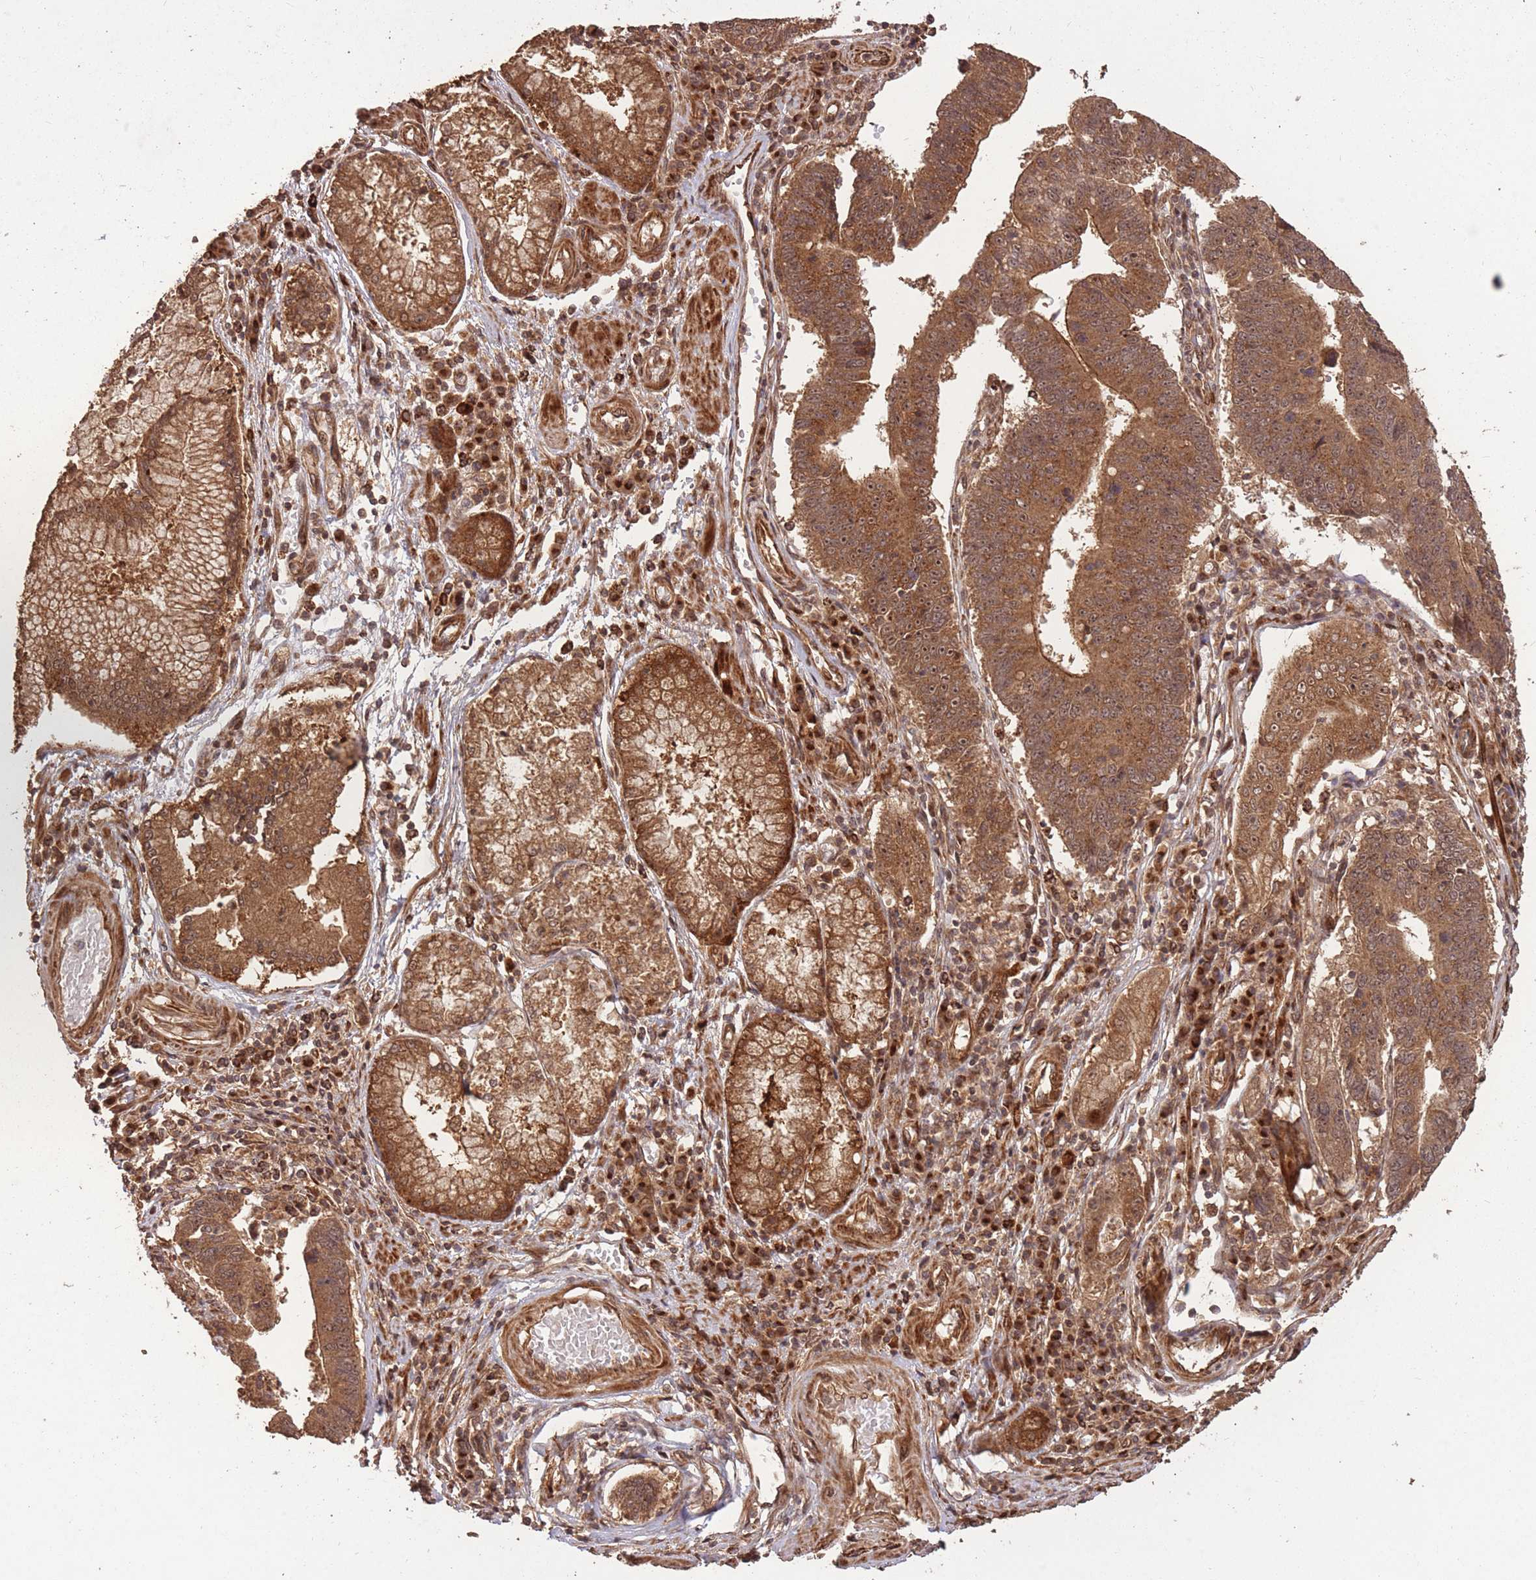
{"staining": {"intensity": "strong", "quantity": ">75%", "location": "cytoplasmic/membranous,nuclear"}, "tissue": "stomach cancer", "cell_type": "Tumor cells", "image_type": "cancer", "snomed": [{"axis": "morphology", "description": "Adenocarcinoma, NOS"}, {"axis": "topography", "description": "Stomach"}], "caption": "Stomach cancer stained for a protein (brown) reveals strong cytoplasmic/membranous and nuclear positive expression in about >75% of tumor cells.", "gene": "ERBB3", "patient": {"sex": "male", "age": 59}}